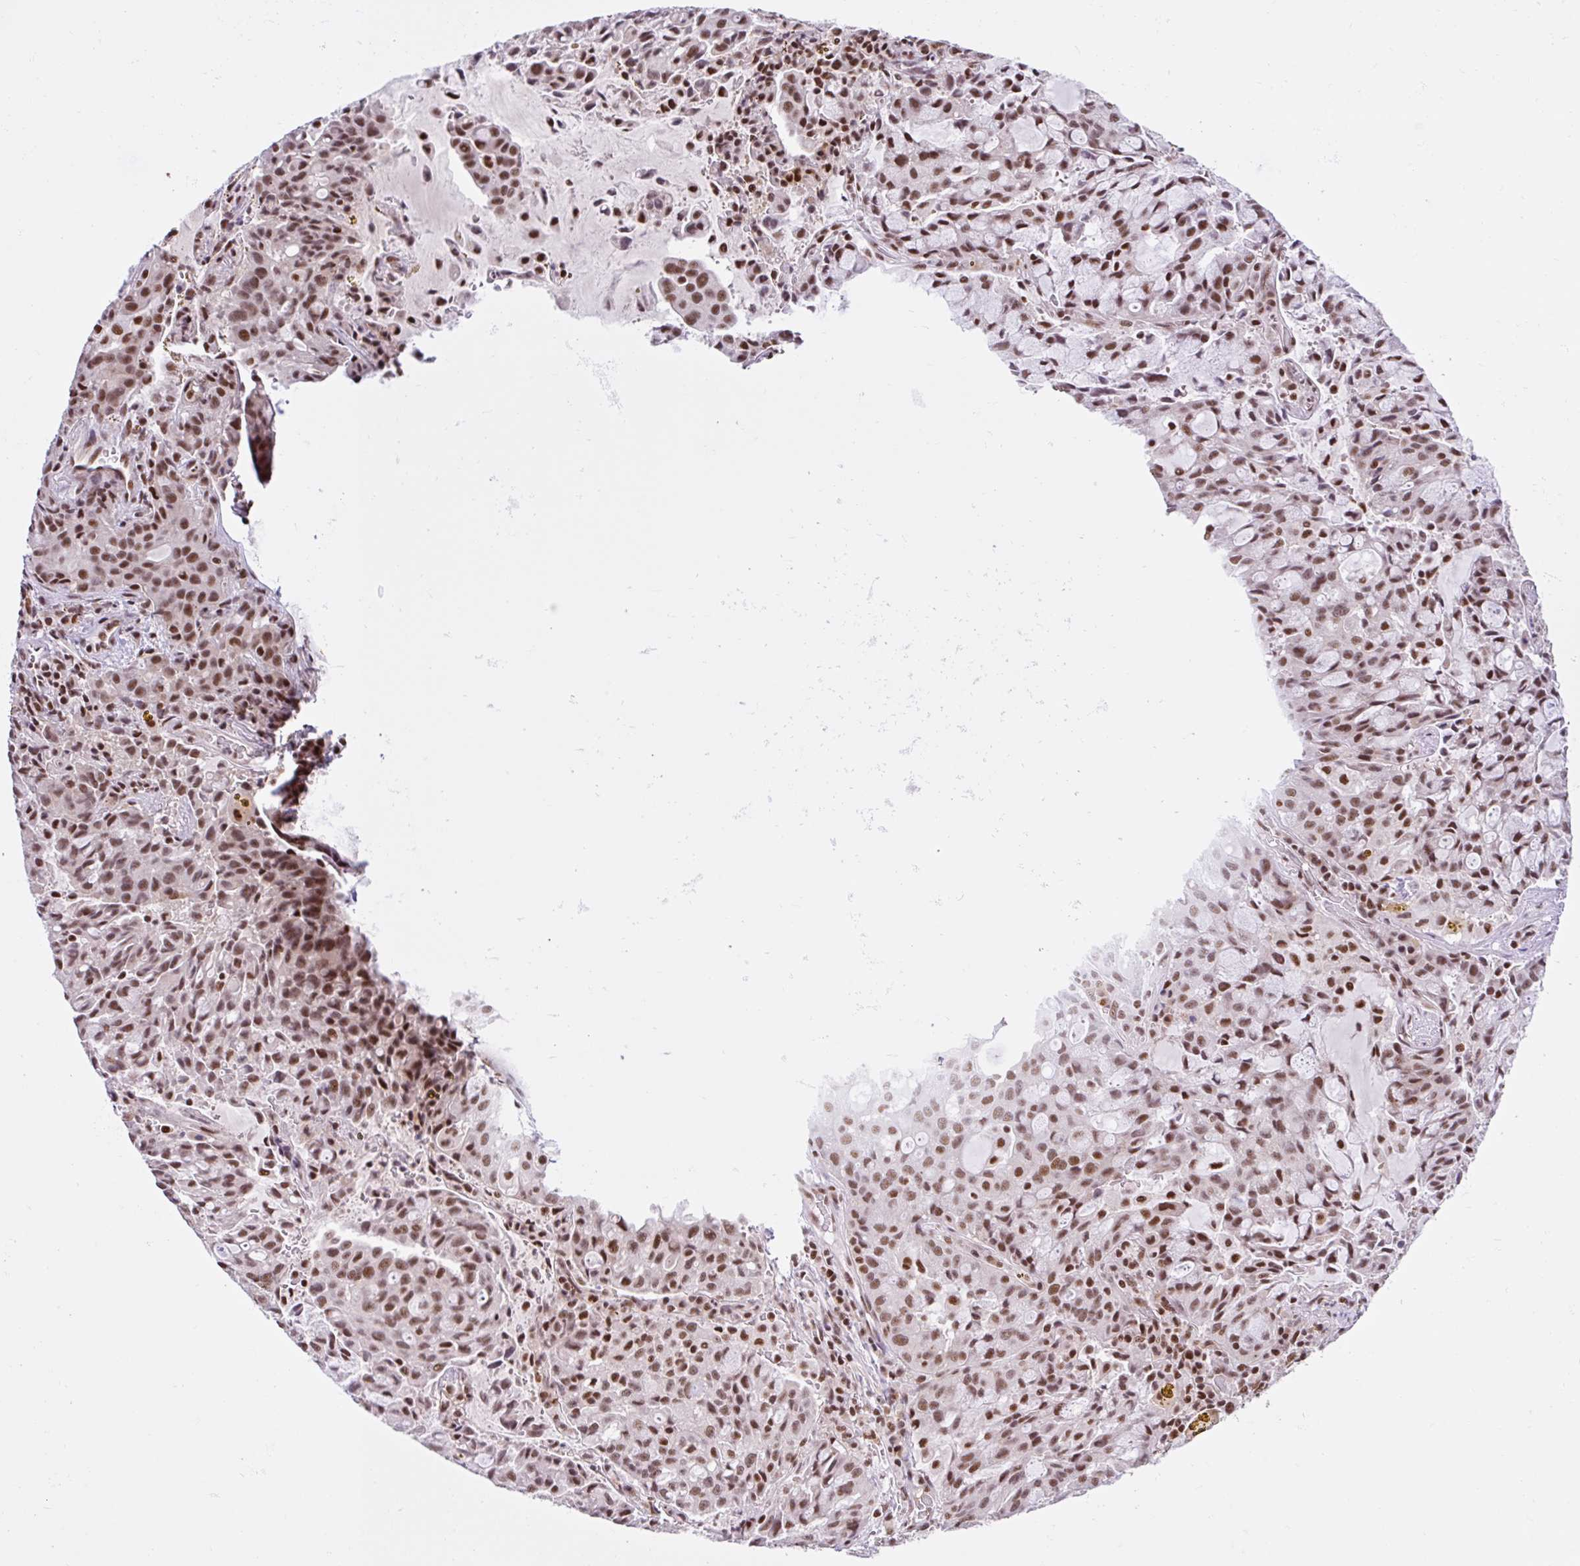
{"staining": {"intensity": "moderate", "quantity": ">75%", "location": "nuclear"}, "tissue": "lung cancer", "cell_type": "Tumor cells", "image_type": "cancer", "snomed": [{"axis": "morphology", "description": "Adenocarcinoma, NOS"}, {"axis": "topography", "description": "Lung"}], "caption": "Immunohistochemistry (IHC) micrograph of lung cancer stained for a protein (brown), which demonstrates medium levels of moderate nuclear expression in approximately >75% of tumor cells.", "gene": "CCDC12", "patient": {"sex": "female", "age": 44}}